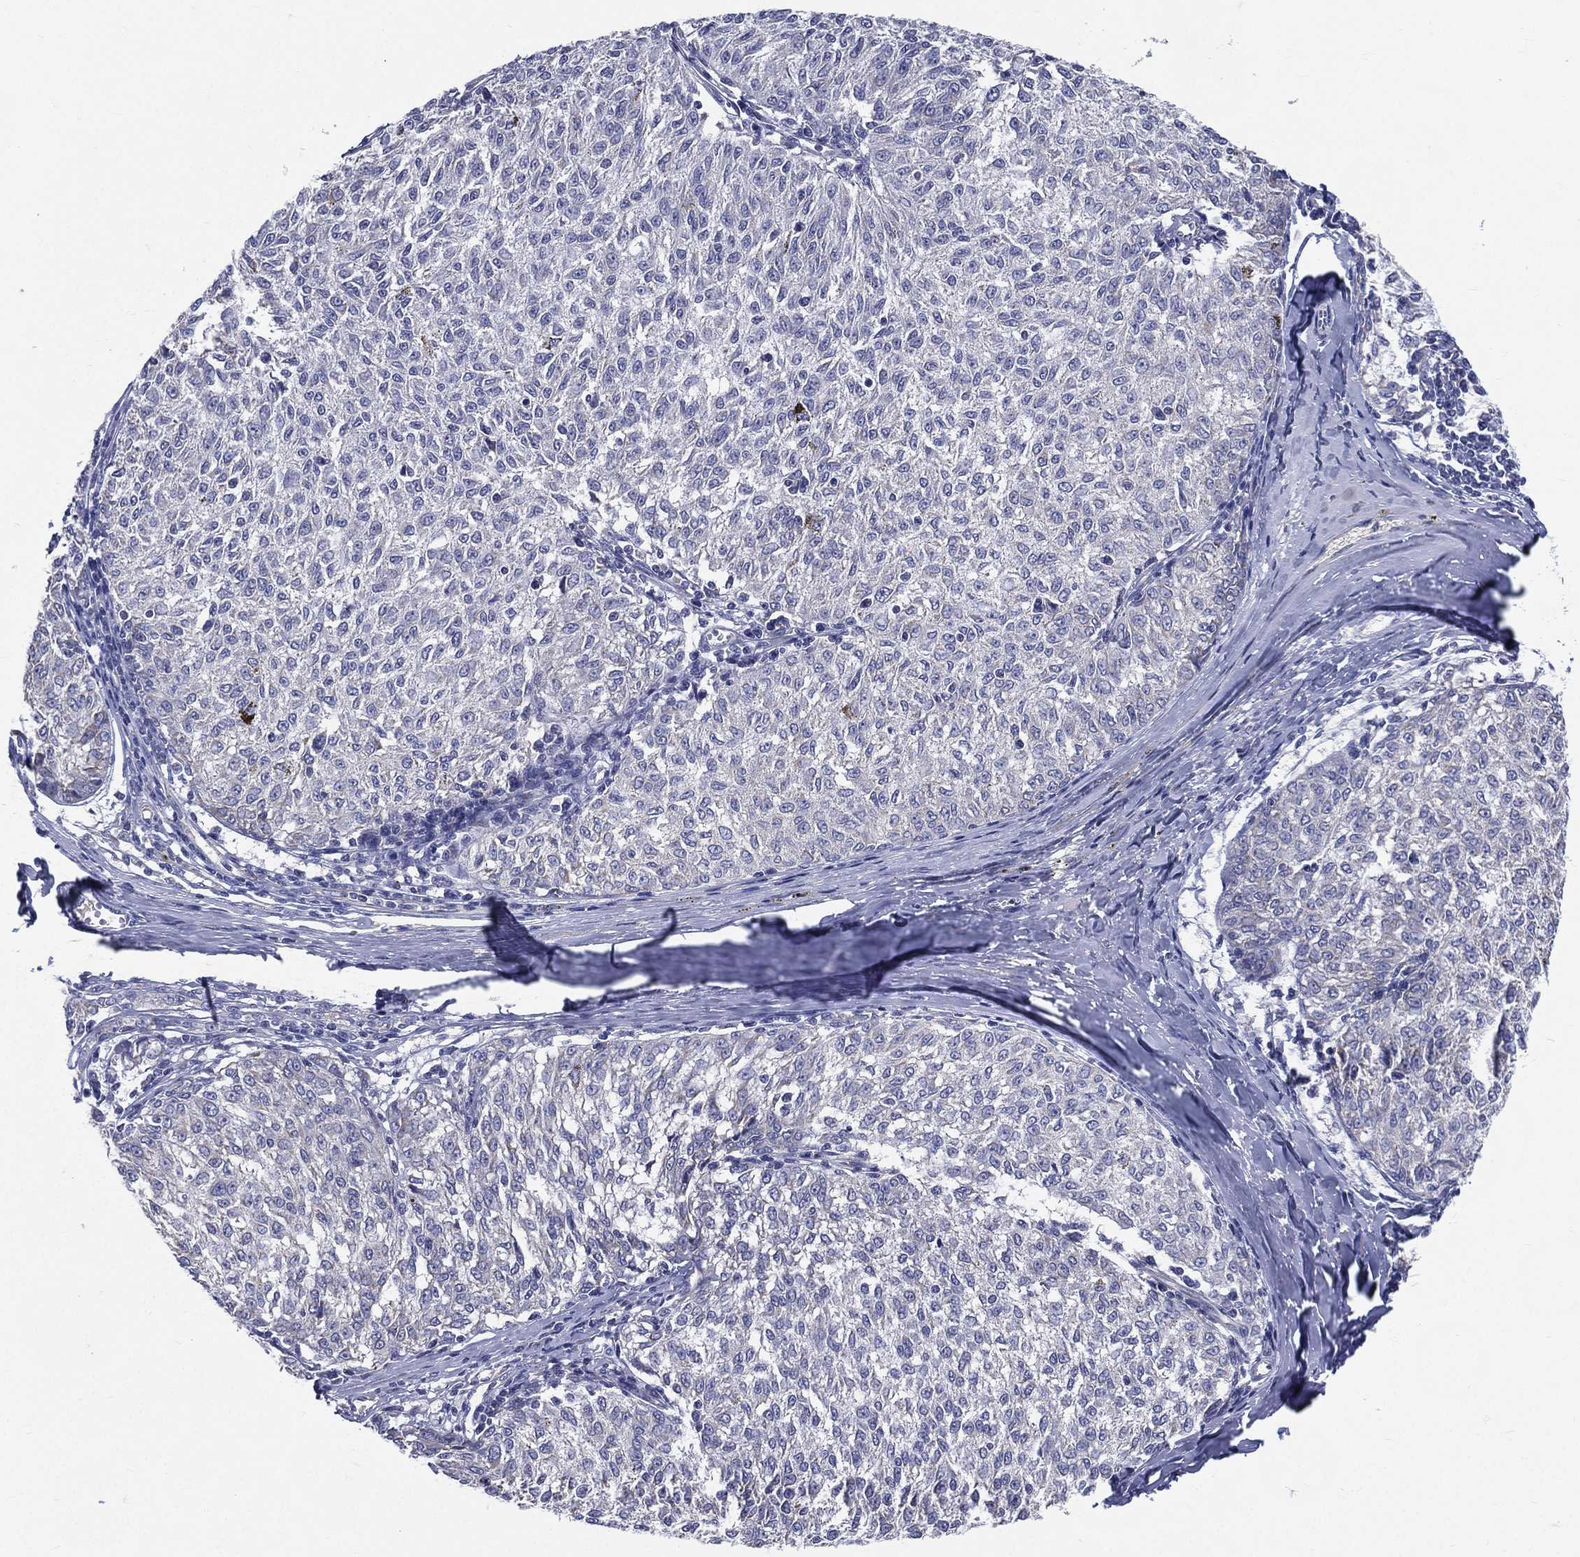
{"staining": {"intensity": "negative", "quantity": "none", "location": "none"}, "tissue": "melanoma", "cell_type": "Tumor cells", "image_type": "cancer", "snomed": [{"axis": "morphology", "description": "Malignant melanoma, NOS"}, {"axis": "topography", "description": "Skin"}], "caption": "Photomicrograph shows no protein expression in tumor cells of malignant melanoma tissue.", "gene": "PWWP3A", "patient": {"sex": "female", "age": 72}}